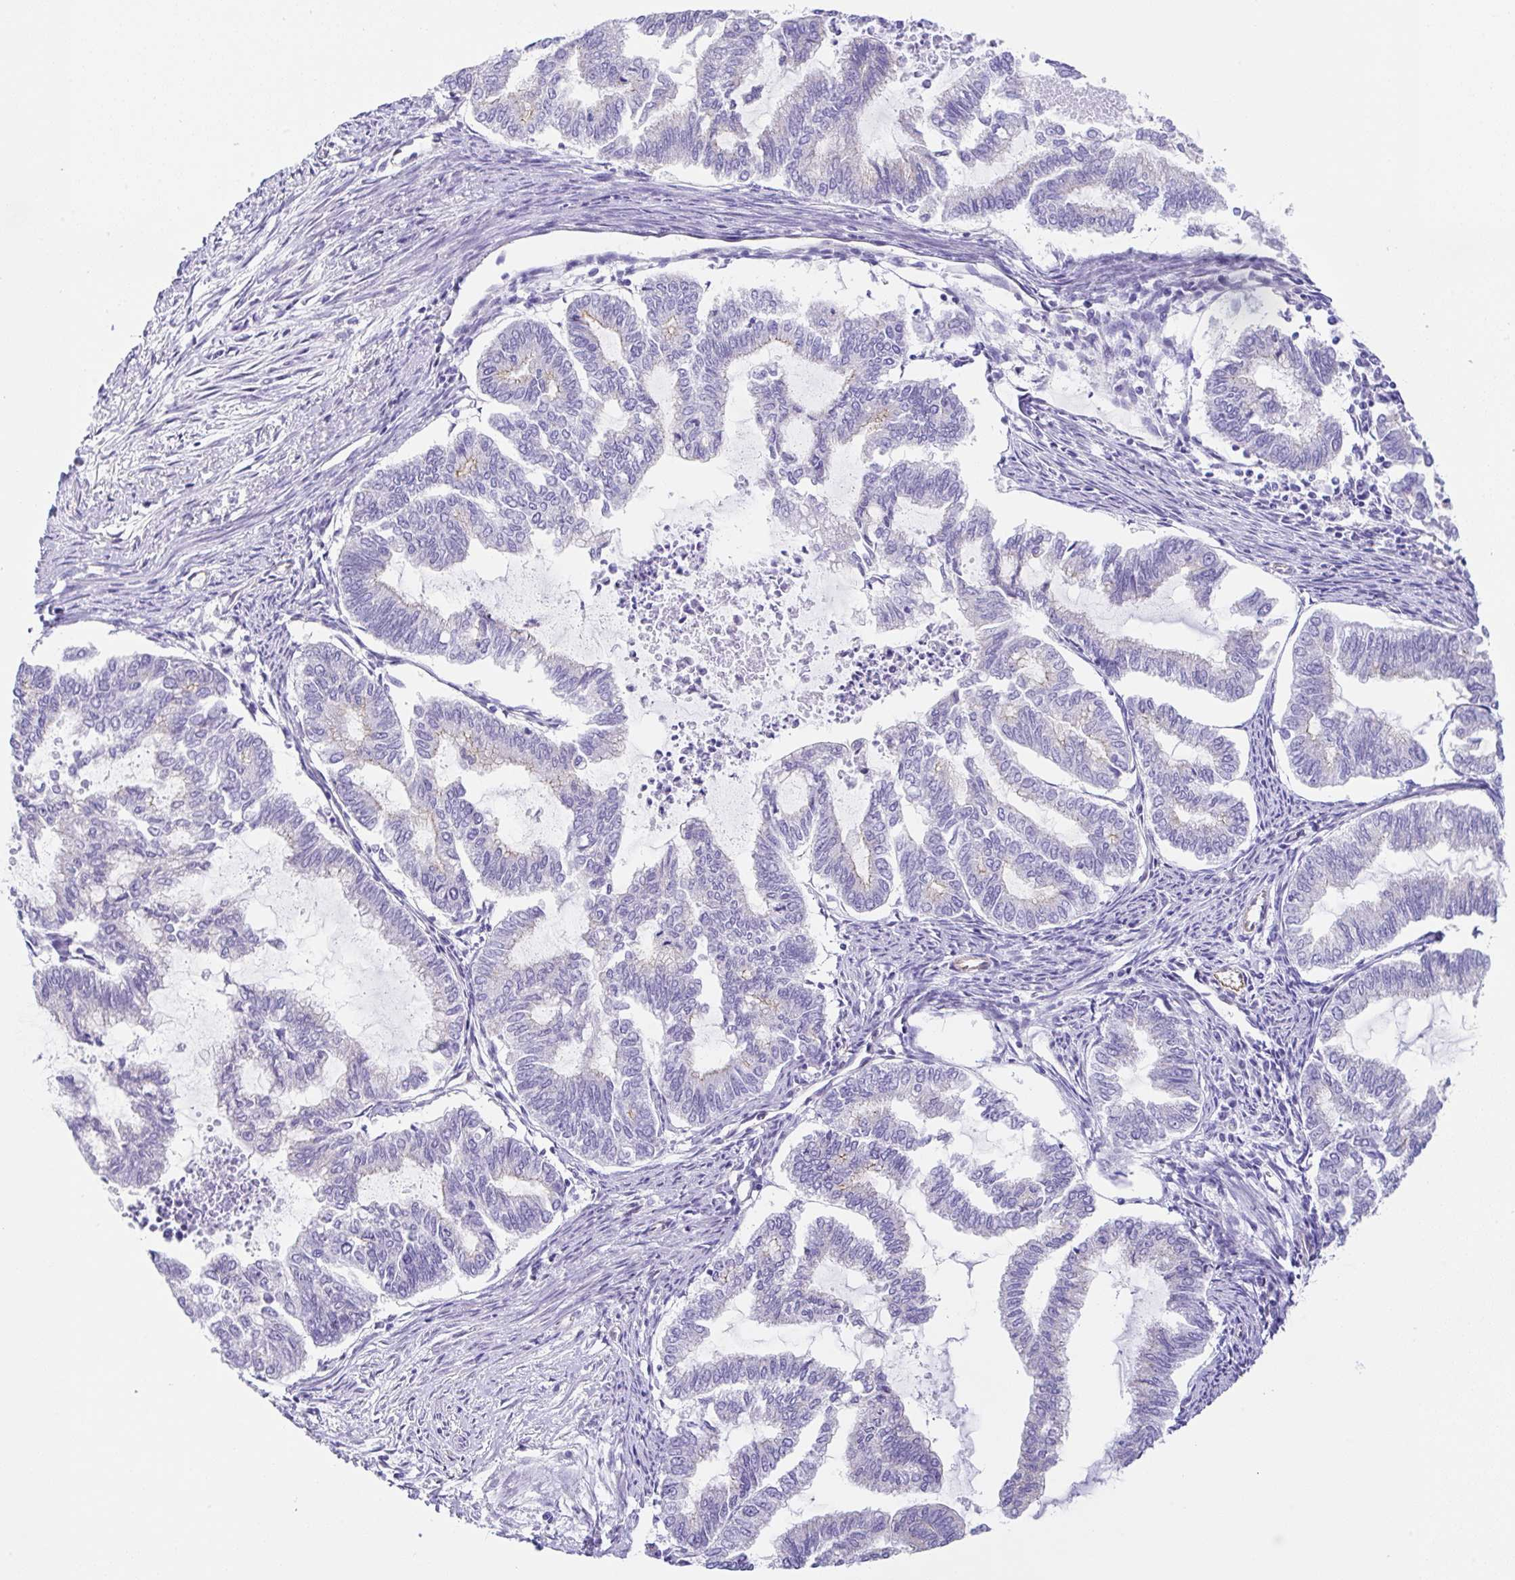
{"staining": {"intensity": "negative", "quantity": "none", "location": "none"}, "tissue": "endometrial cancer", "cell_type": "Tumor cells", "image_type": "cancer", "snomed": [{"axis": "morphology", "description": "Adenocarcinoma, NOS"}, {"axis": "topography", "description": "Endometrium"}], "caption": "Immunohistochemistry (IHC) of human endometrial cancer (adenocarcinoma) displays no expression in tumor cells.", "gene": "CGNL1", "patient": {"sex": "female", "age": 79}}